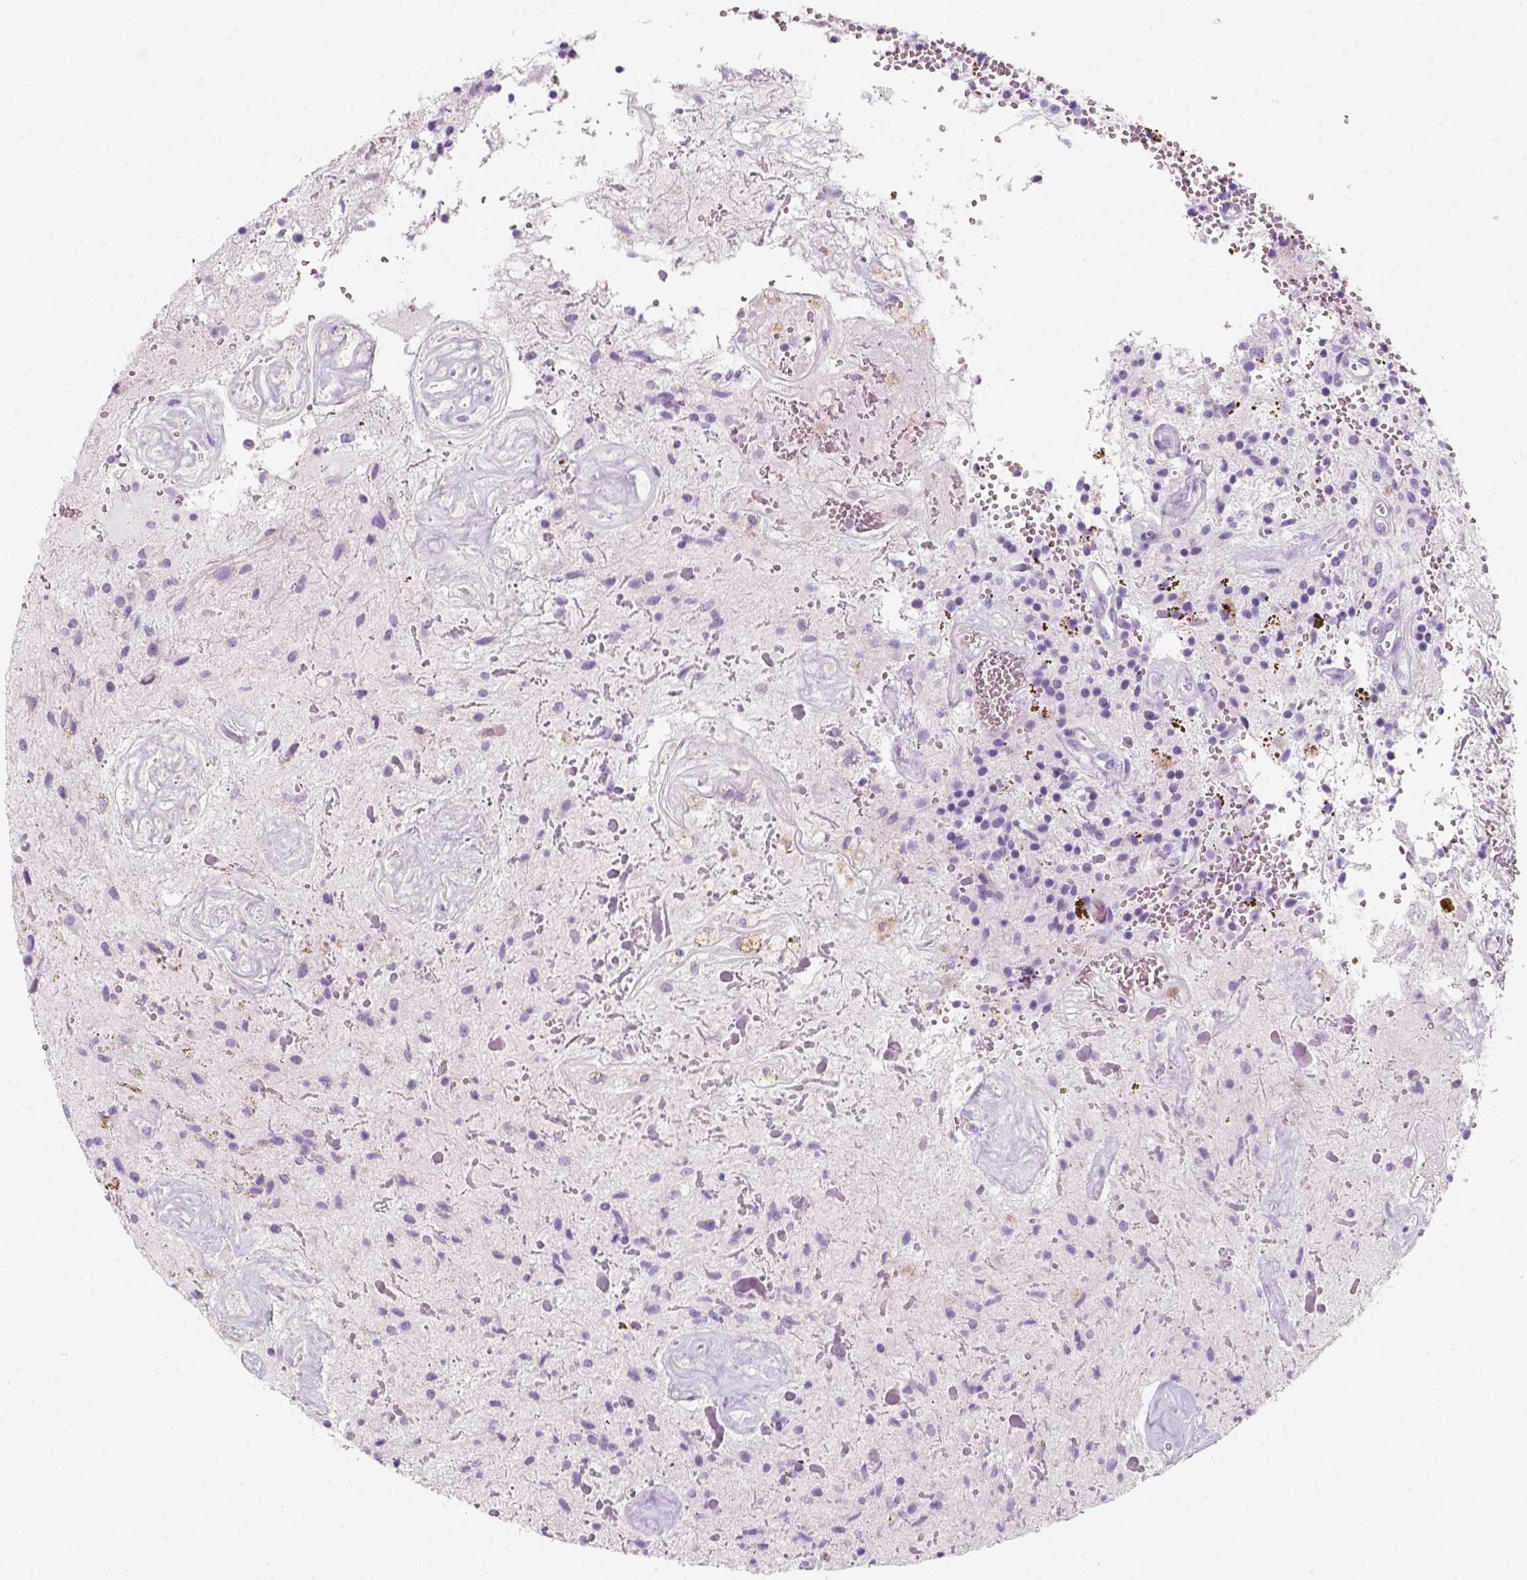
{"staining": {"intensity": "negative", "quantity": "none", "location": "none"}, "tissue": "glioma", "cell_type": "Tumor cells", "image_type": "cancer", "snomed": [{"axis": "morphology", "description": "Glioma, malignant, Low grade"}, {"axis": "topography", "description": "Cerebellum"}], "caption": "Histopathology image shows no significant protein positivity in tumor cells of low-grade glioma (malignant).", "gene": "KRTAP11-1", "patient": {"sex": "female", "age": 14}}